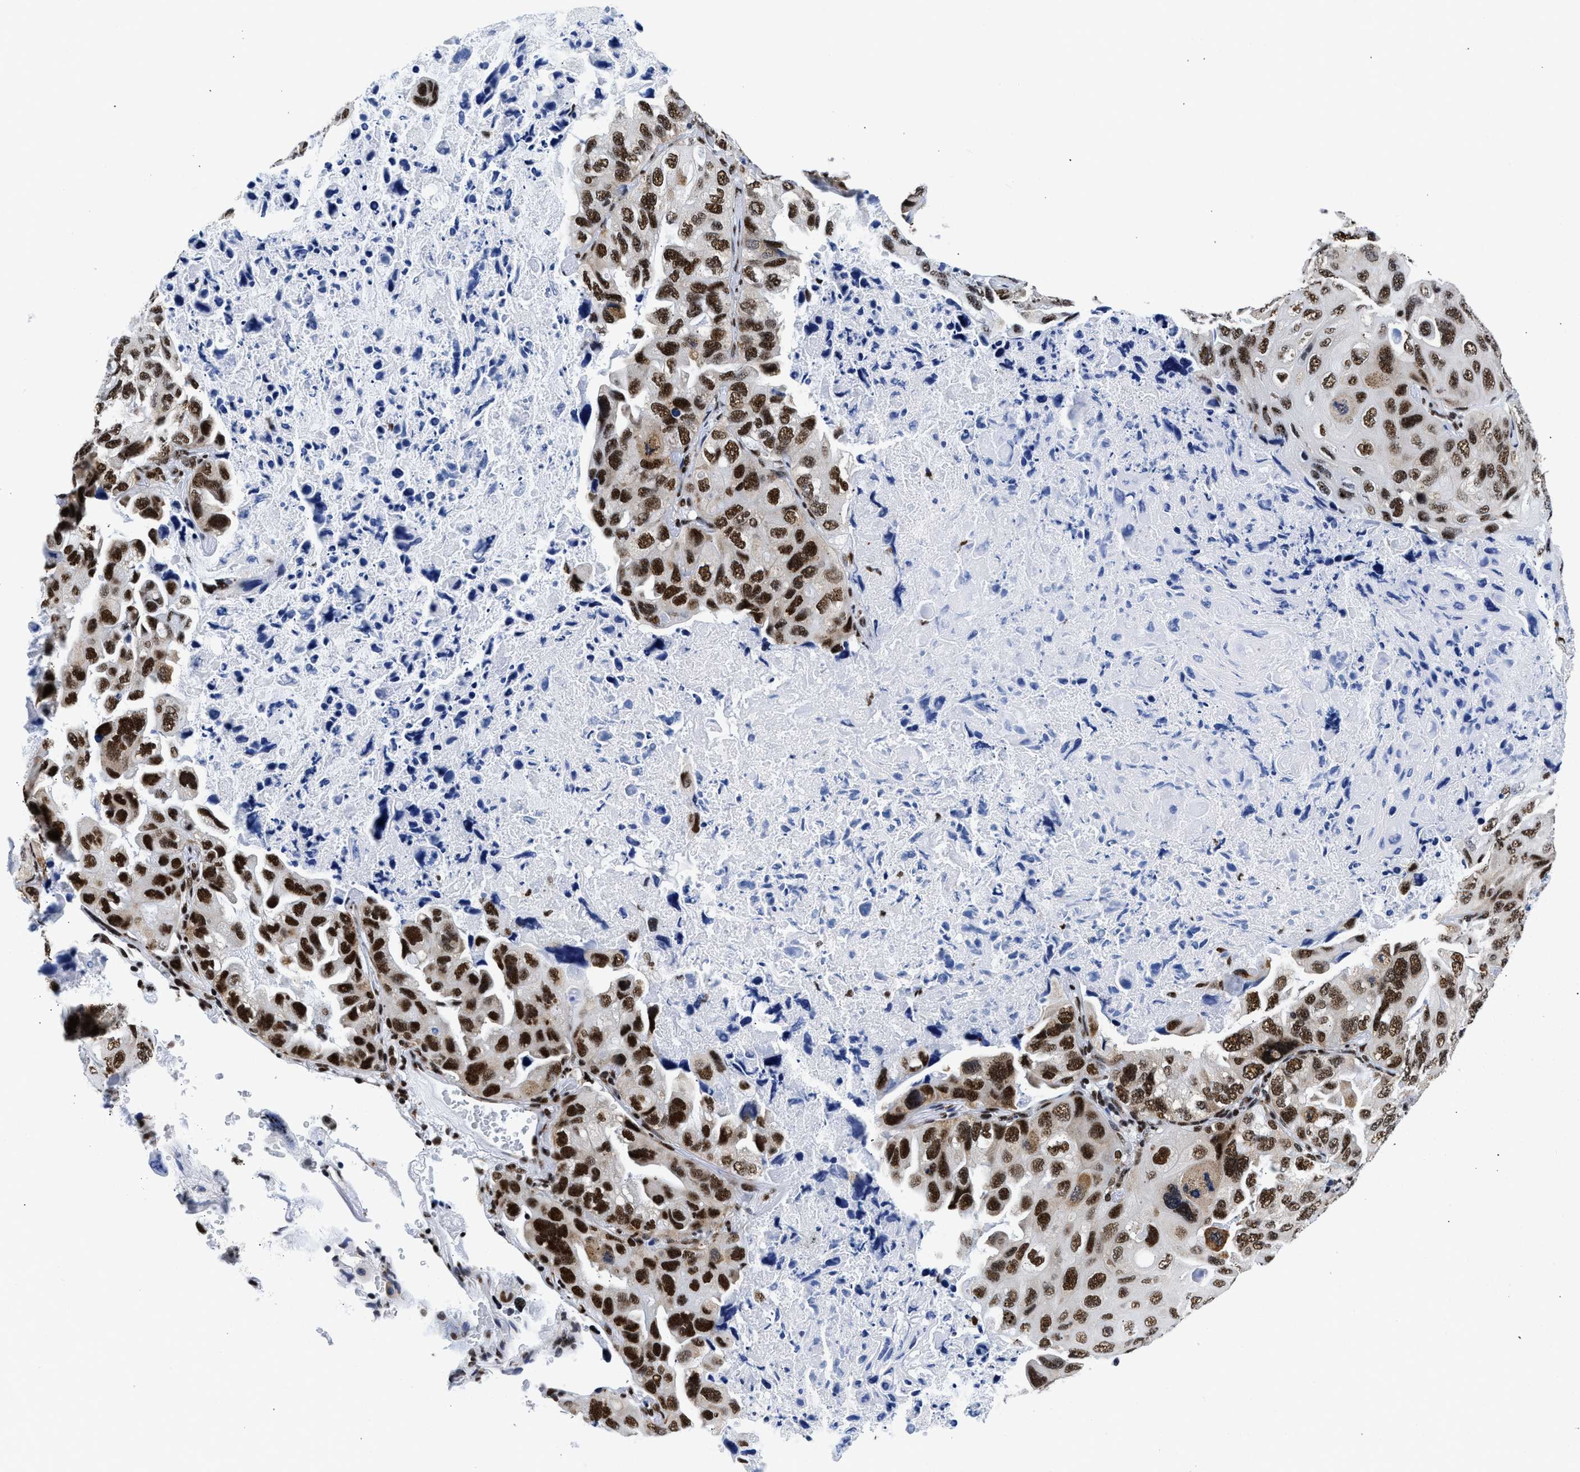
{"staining": {"intensity": "strong", "quantity": ">75%", "location": "nuclear"}, "tissue": "lung cancer", "cell_type": "Tumor cells", "image_type": "cancer", "snomed": [{"axis": "morphology", "description": "Squamous cell carcinoma, NOS"}, {"axis": "topography", "description": "Lung"}], "caption": "Immunohistochemistry (IHC) image of lung squamous cell carcinoma stained for a protein (brown), which demonstrates high levels of strong nuclear positivity in approximately >75% of tumor cells.", "gene": "RBM8A", "patient": {"sex": "female", "age": 73}}